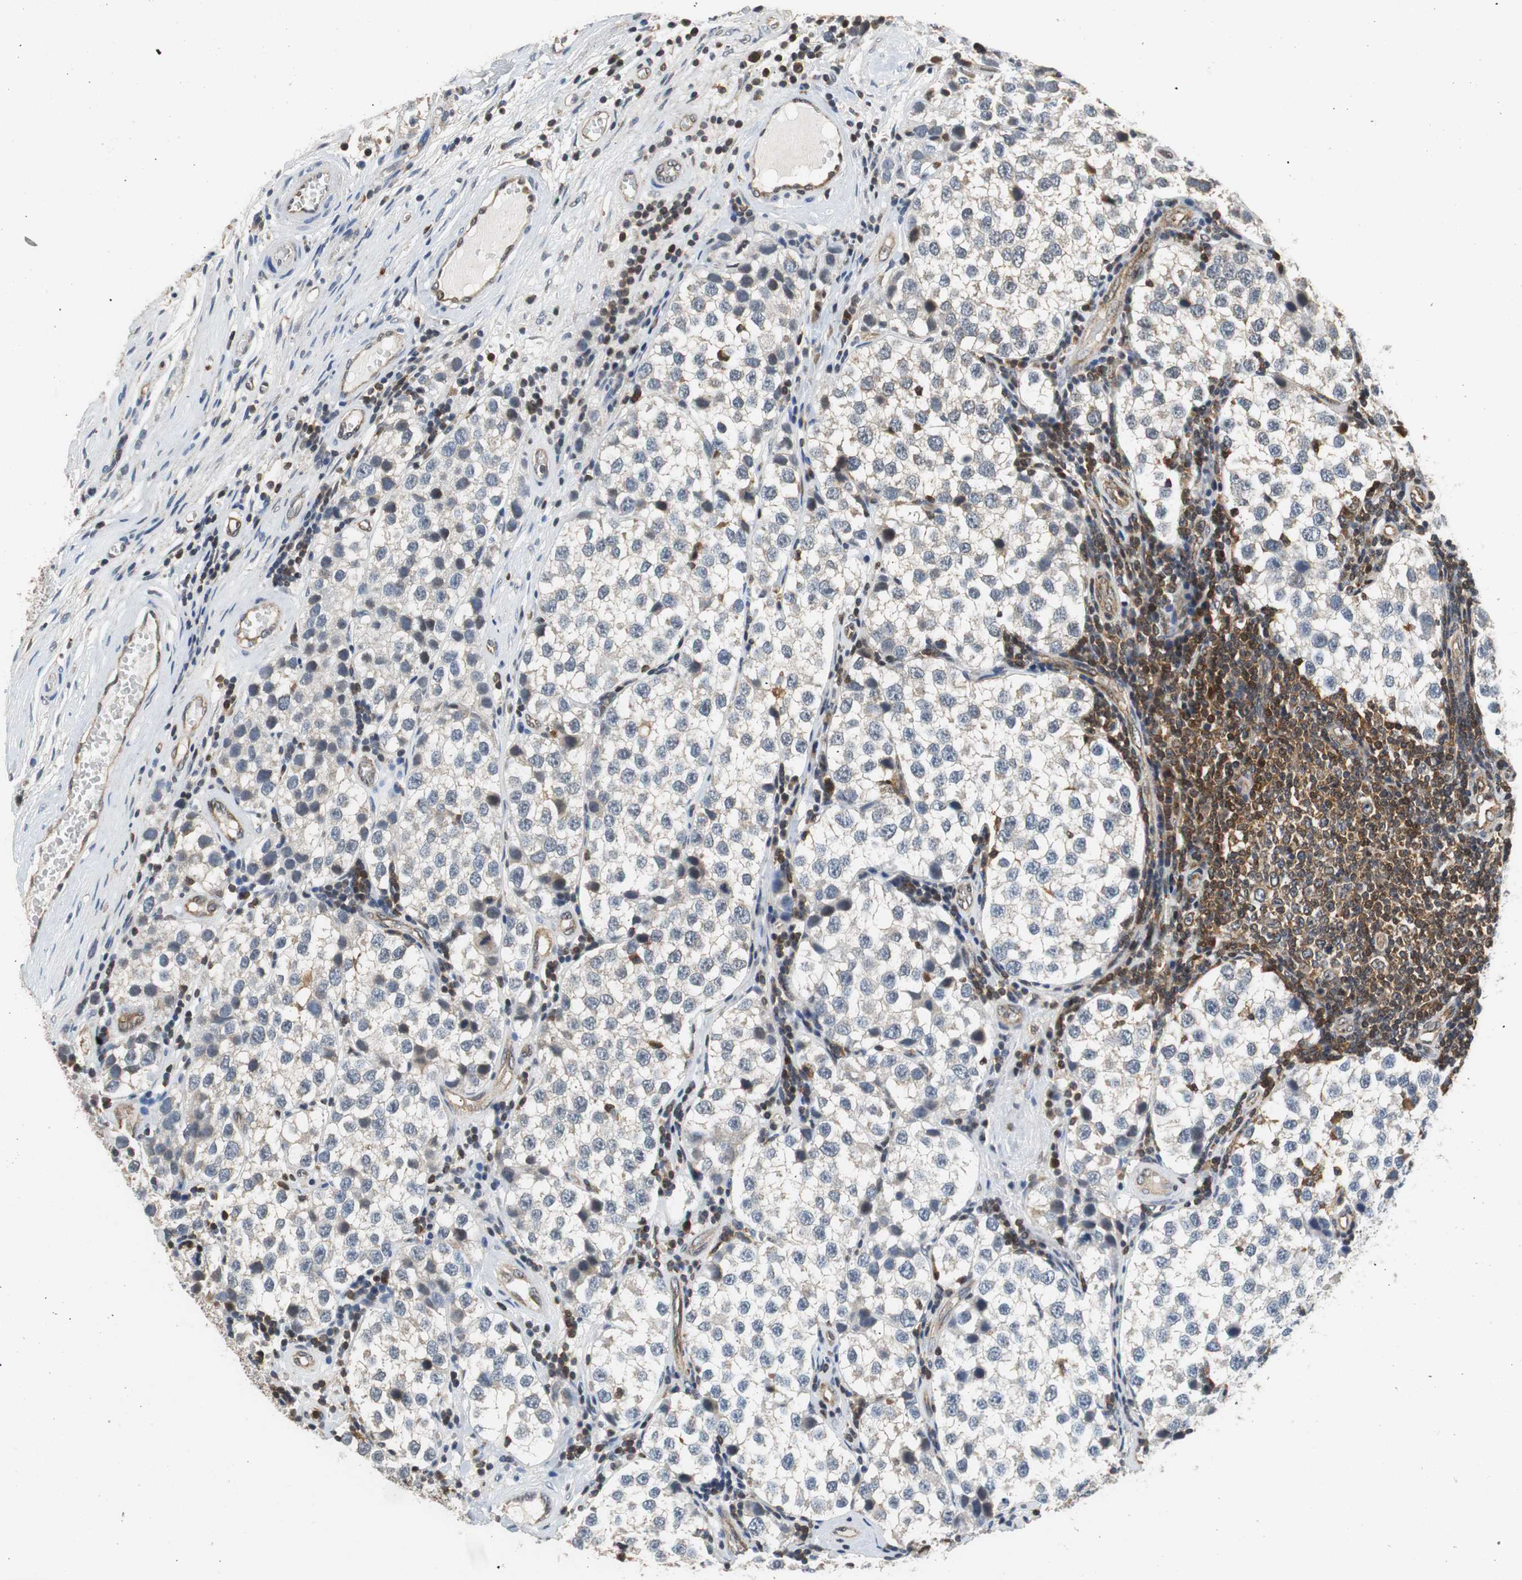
{"staining": {"intensity": "weak", "quantity": "25%-75%", "location": "cytoplasmic/membranous"}, "tissue": "testis cancer", "cell_type": "Tumor cells", "image_type": "cancer", "snomed": [{"axis": "morphology", "description": "Seminoma, NOS"}, {"axis": "topography", "description": "Testis"}], "caption": "Weak cytoplasmic/membranous positivity for a protein is present in about 25%-75% of tumor cells of testis seminoma using immunohistochemistry.", "gene": "GSDMD", "patient": {"sex": "male", "age": 39}}